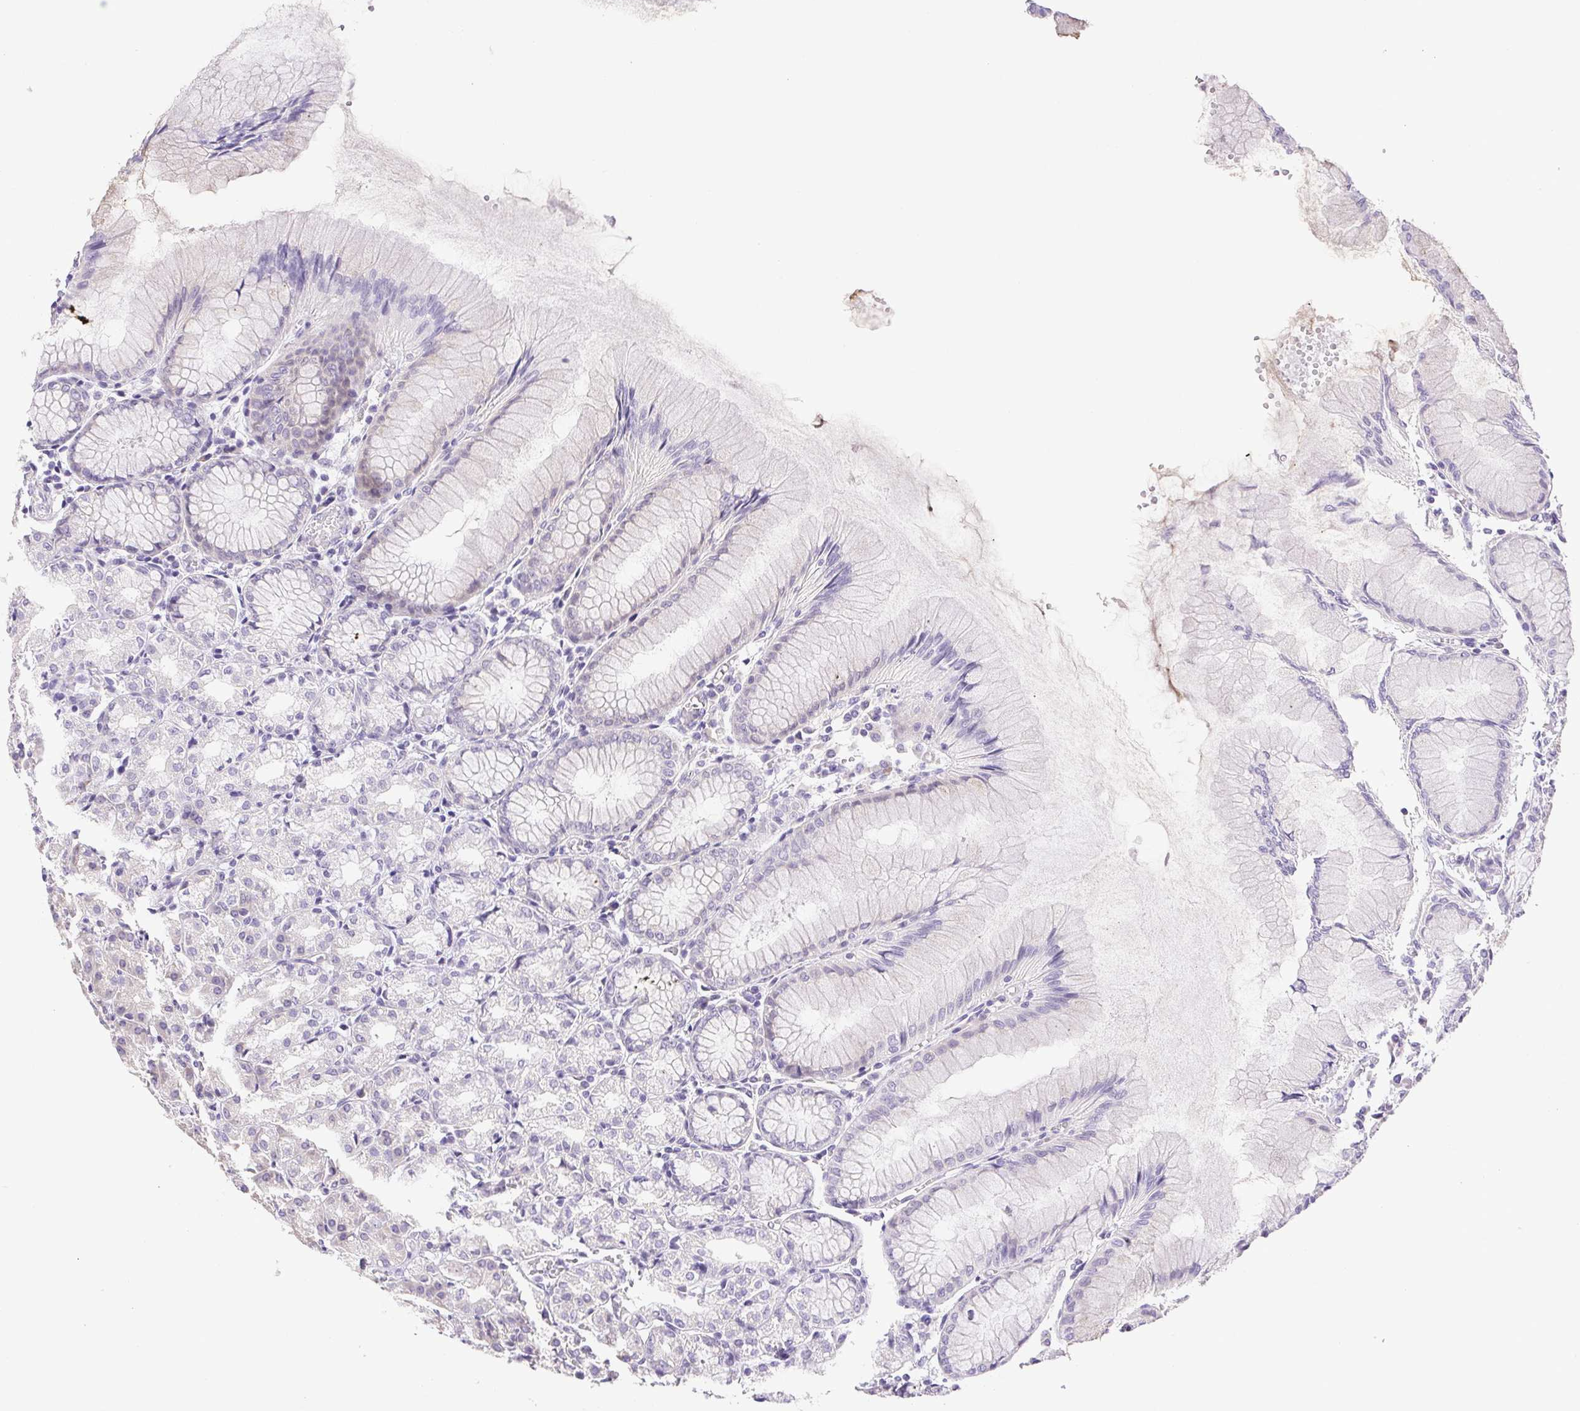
{"staining": {"intensity": "negative", "quantity": "none", "location": "none"}, "tissue": "stomach", "cell_type": "Glandular cells", "image_type": "normal", "snomed": [{"axis": "morphology", "description": "Normal tissue, NOS"}, {"axis": "topography", "description": "Stomach"}], "caption": "A histopathology image of stomach stained for a protein displays no brown staining in glandular cells. (Brightfield microscopy of DAB (3,3'-diaminobenzidine) immunohistochemistry (IHC) at high magnification).", "gene": "PAPPA2", "patient": {"sex": "female", "age": 57}}